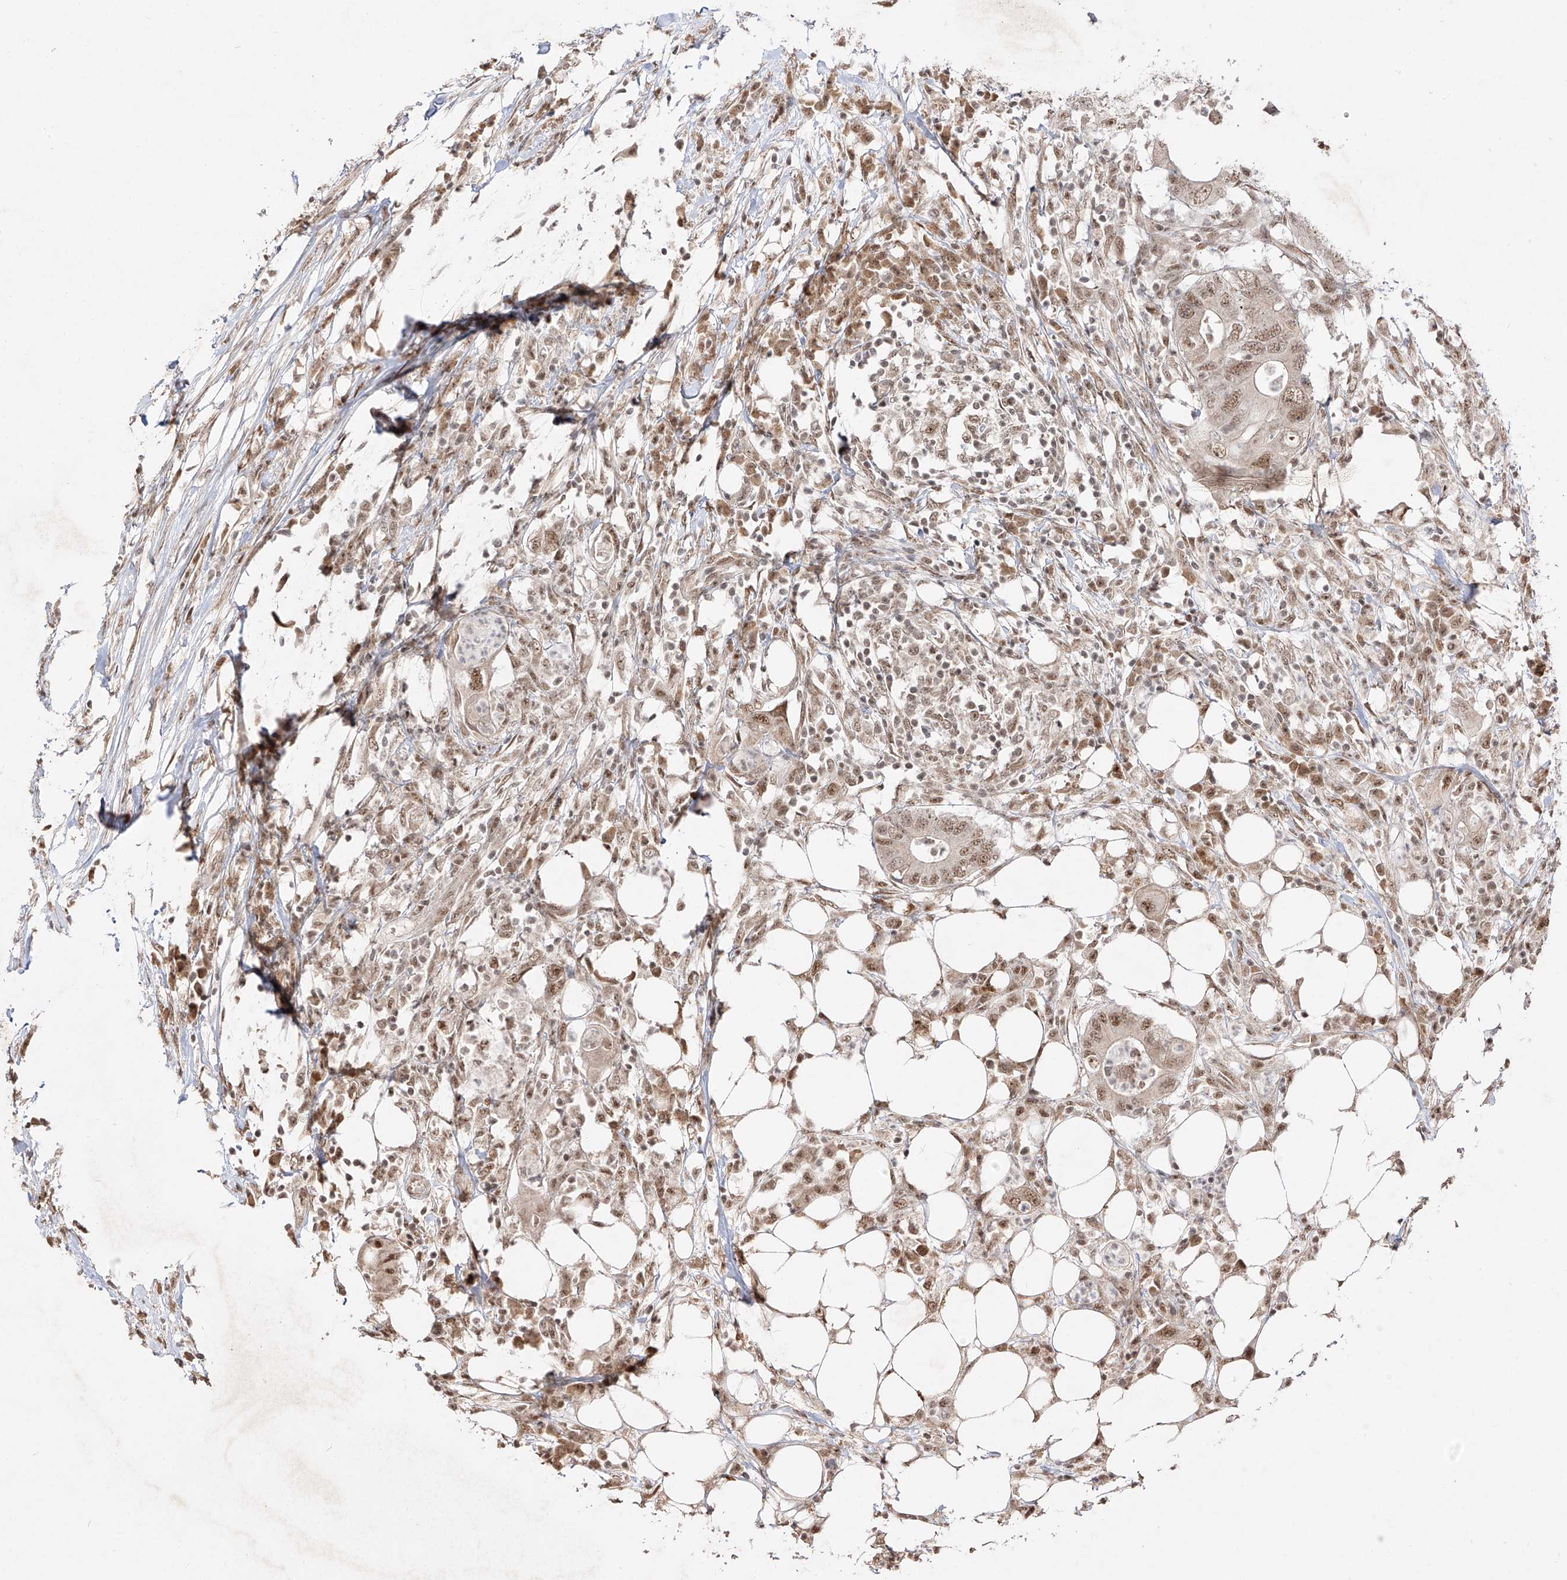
{"staining": {"intensity": "moderate", "quantity": ">75%", "location": "nuclear"}, "tissue": "colorectal cancer", "cell_type": "Tumor cells", "image_type": "cancer", "snomed": [{"axis": "morphology", "description": "Adenocarcinoma, NOS"}, {"axis": "topography", "description": "Colon"}], "caption": "Immunohistochemistry (DAB (3,3'-diaminobenzidine)) staining of human colorectal adenocarcinoma demonstrates moderate nuclear protein staining in approximately >75% of tumor cells.", "gene": "SNRNP27", "patient": {"sex": "male", "age": 71}}